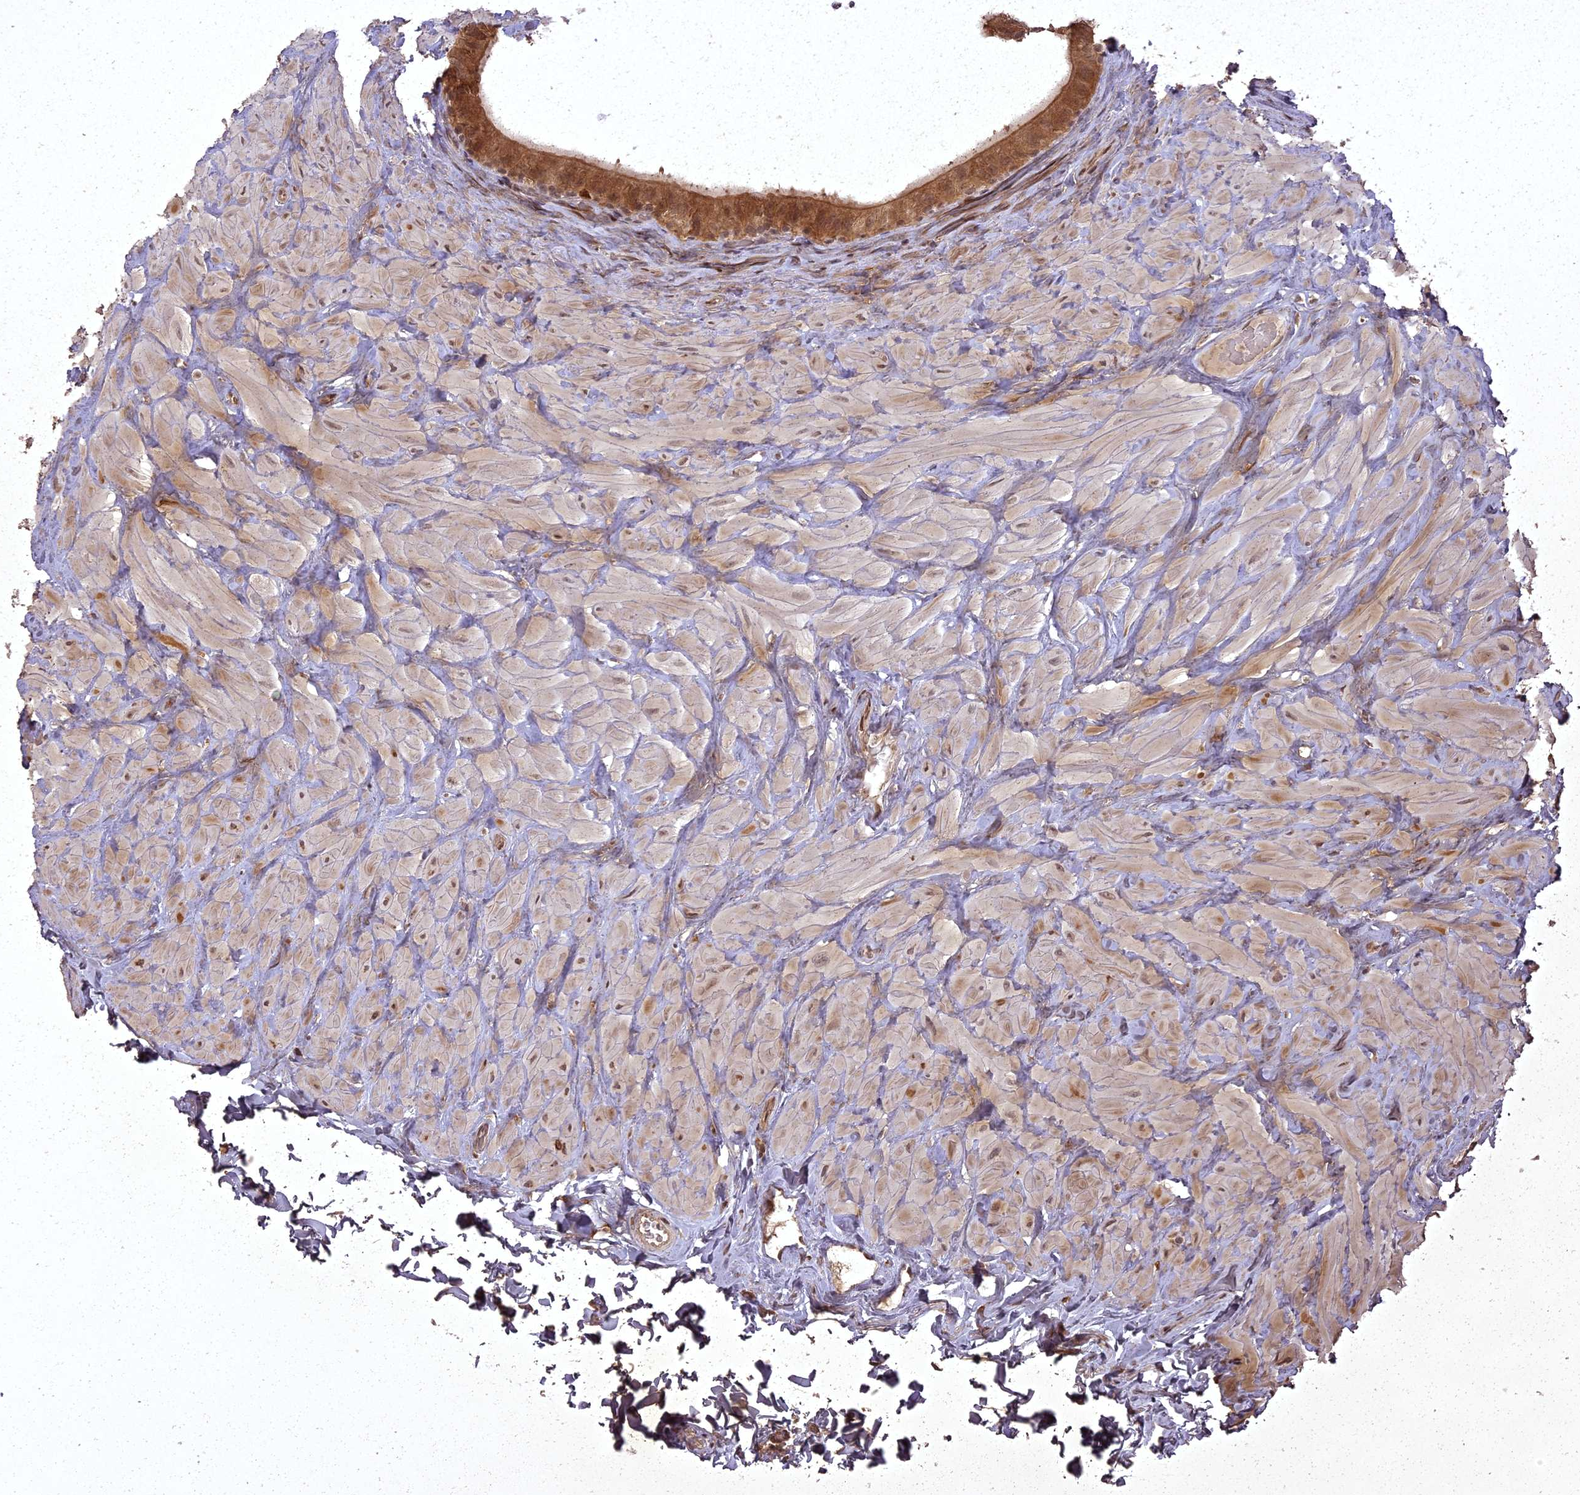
{"staining": {"intensity": "moderate", "quantity": ">75%", "location": "cytoplasmic/membranous,nuclear"}, "tissue": "epididymis", "cell_type": "Glandular cells", "image_type": "normal", "snomed": [{"axis": "morphology", "description": "Normal tissue, NOS"}, {"axis": "topography", "description": "Soft tissue"}, {"axis": "topography", "description": "Vascular tissue"}, {"axis": "topography", "description": "Epididymis"}], "caption": "Immunohistochemical staining of normal epididymis exhibits moderate cytoplasmic/membranous,nuclear protein staining in approximately >75% of glandular cells.", "gene": "ING5", "patient": {"sex": "male", "age": 49}}